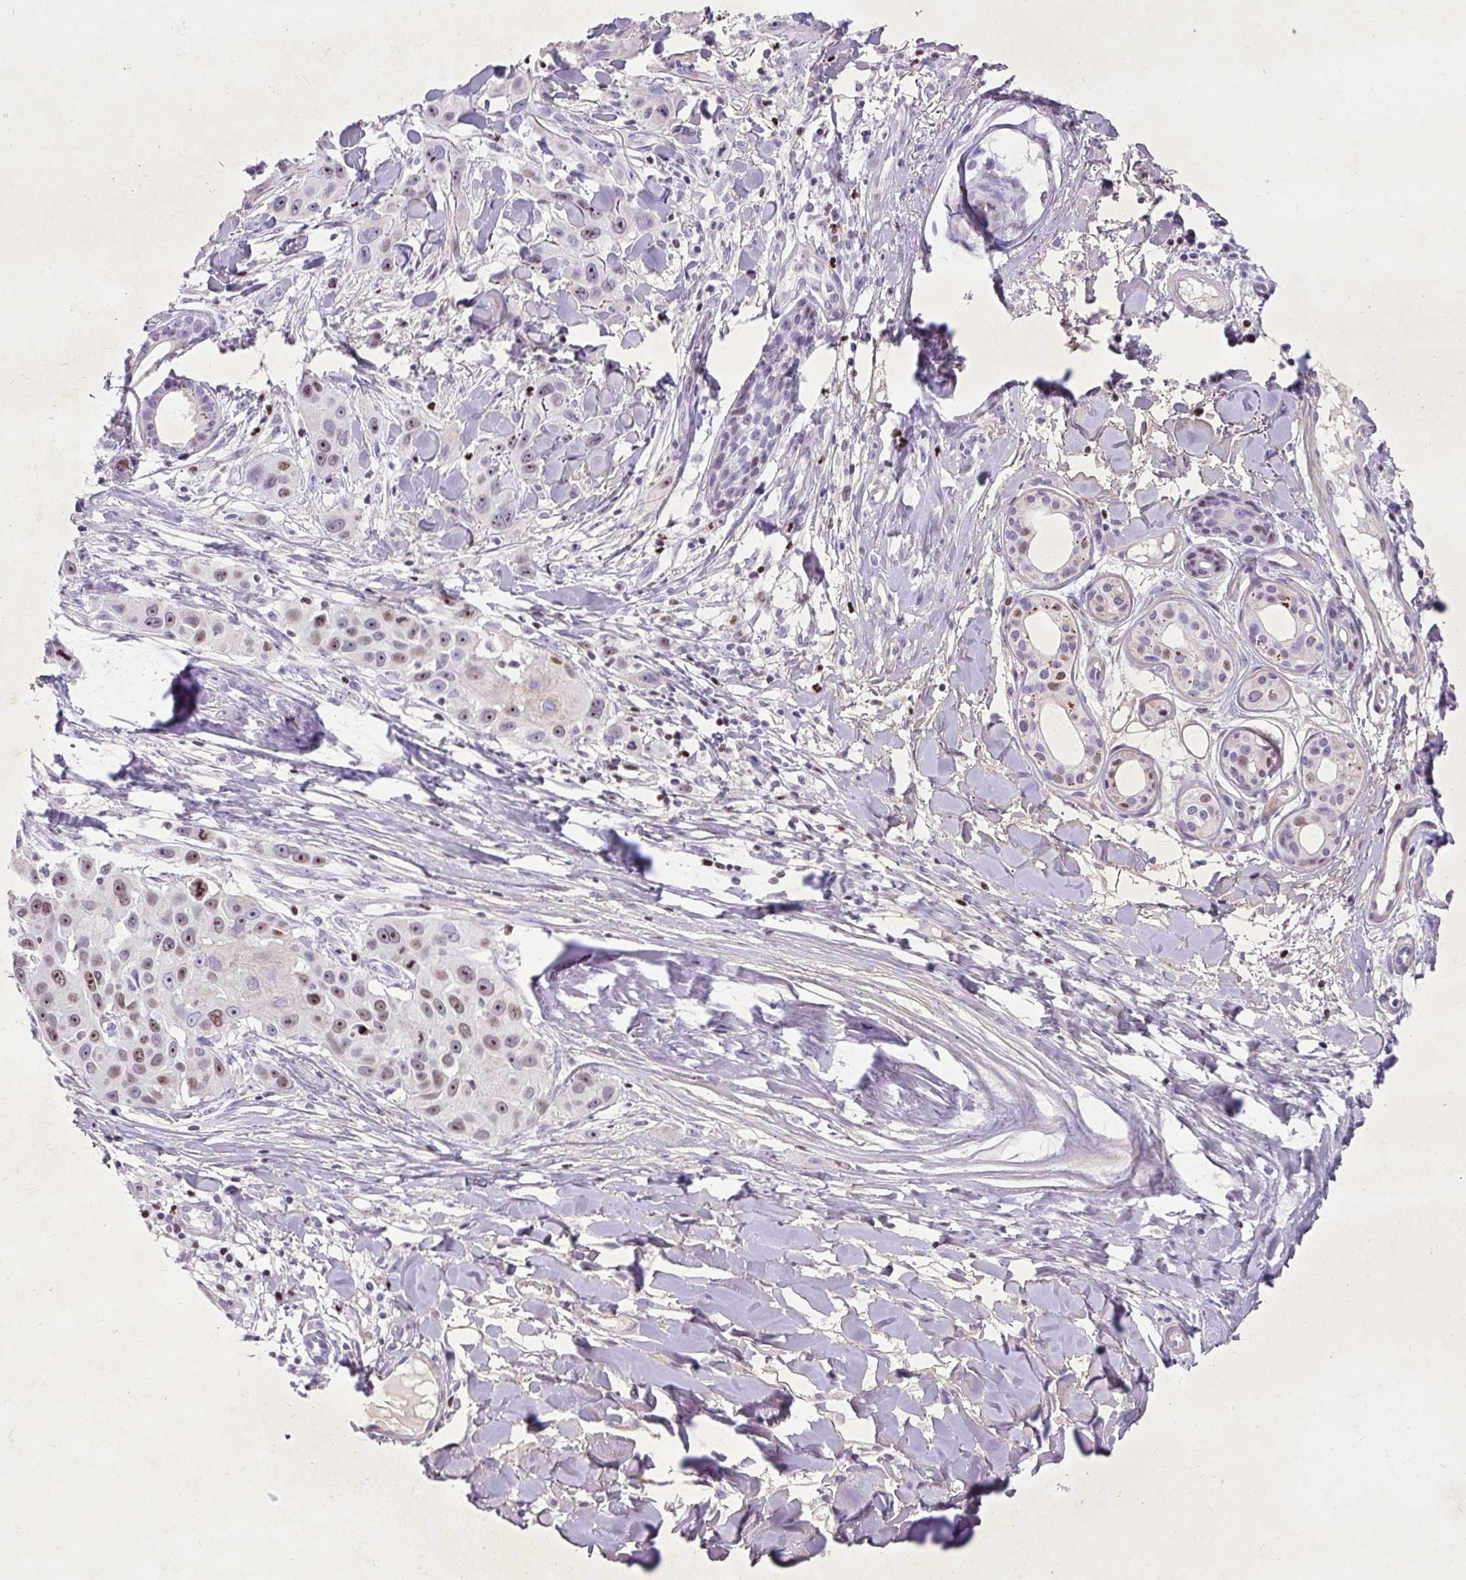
{"staining": {"intensity": "weak", "quantity": "25%-75%", "location": "nuclear"}, "tissue": "skin cancer", "cell_type": "Tumor cells", "image_type": "cancer", "snomed": [{"axis": "morphology", "description": "Squamous cell carcinoma, NOS"}, {"axis": "topography", "description": "Skin"}], "caption": "The image reveals immunohistochemical staining of skin cancer. There is weak nuclear staining is appreciated in approximately 25%-75% of tumor cells.", "gene": "SPC24", "patient": {"sex": "male", "age": 63}}